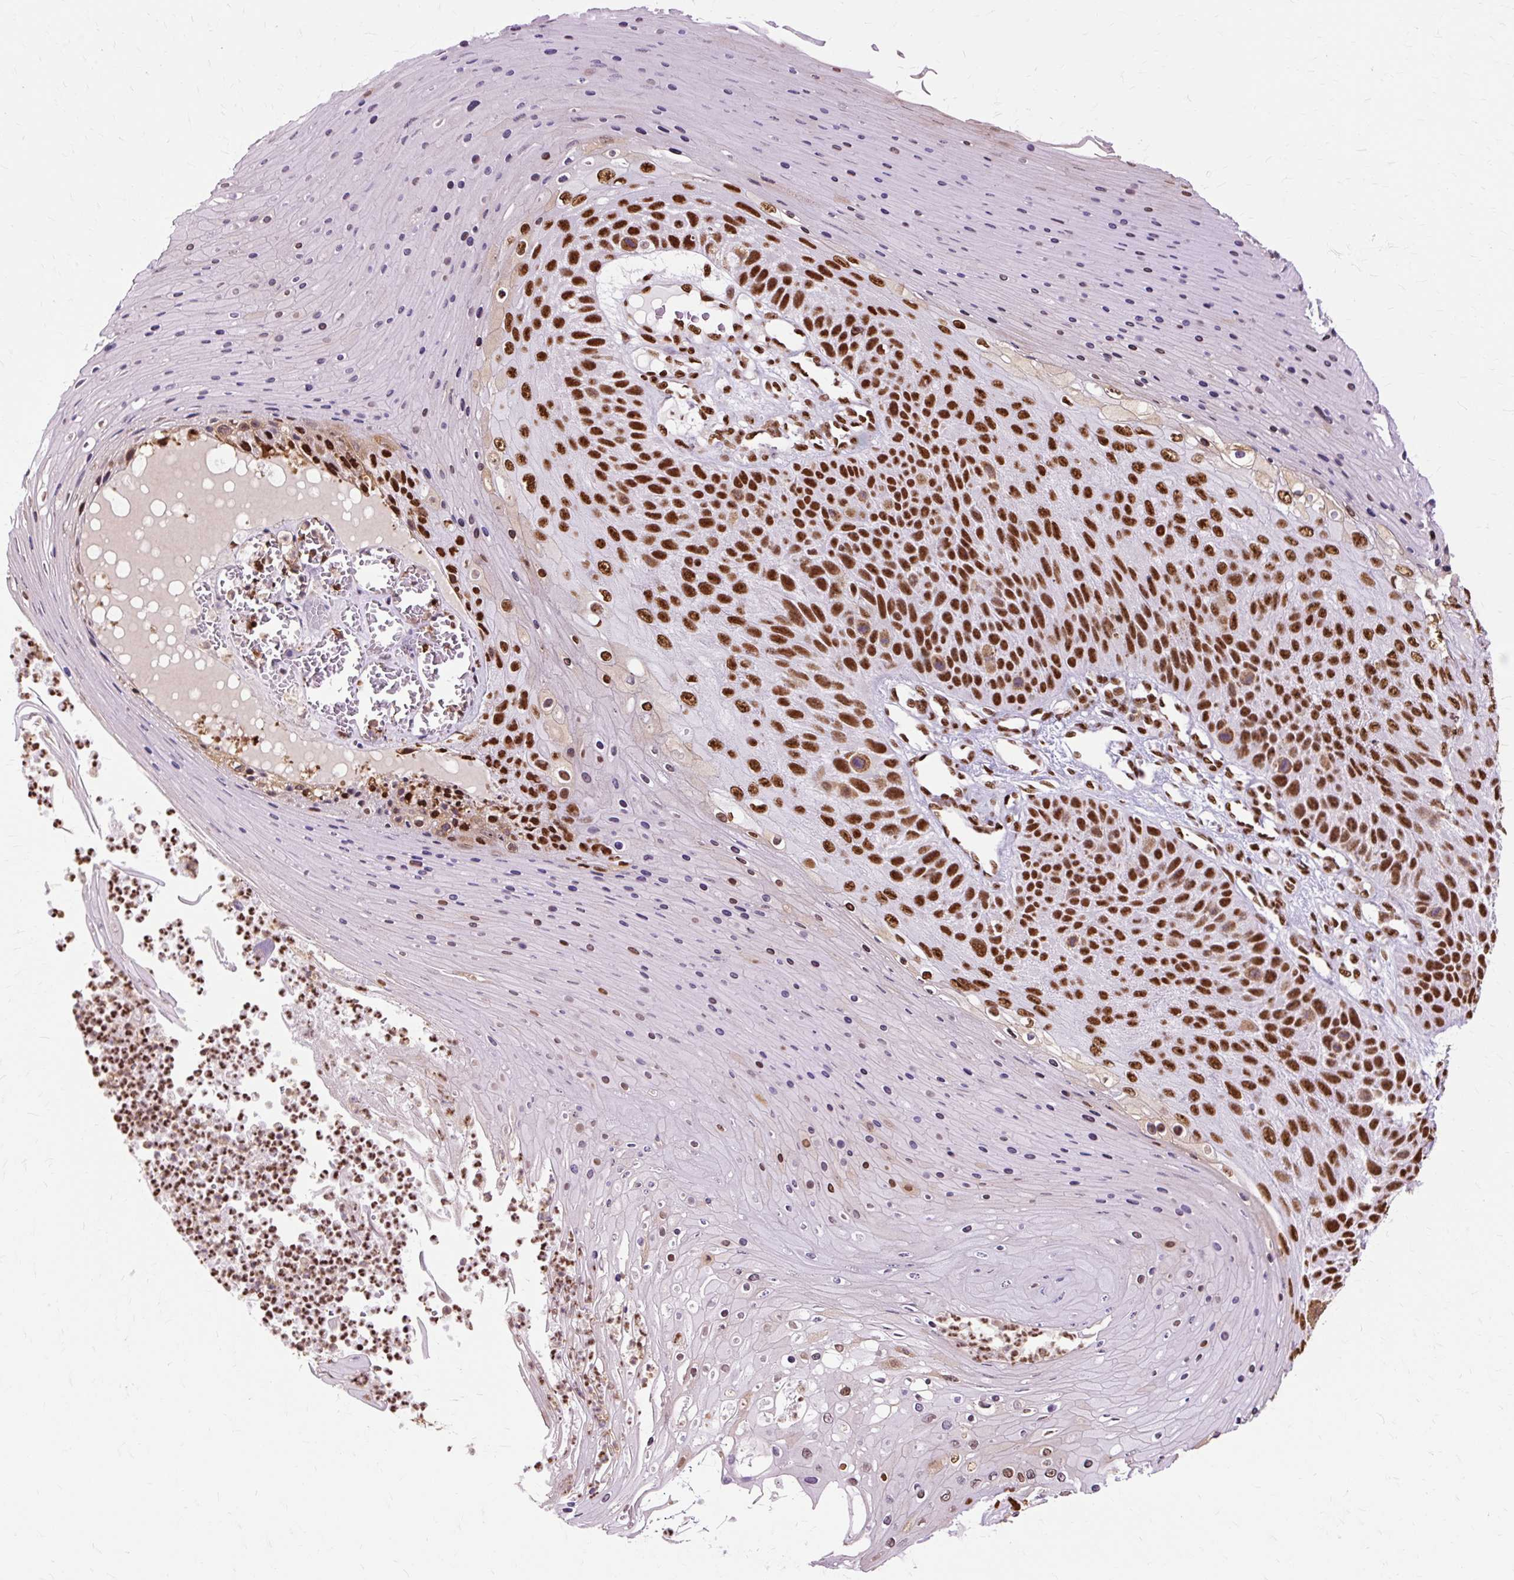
{"staining": {"intensity": "strong", "quantity": ">75%", "location": "nuclear"}, "tissue": "skin cancer", "cell_type": "Tumor cells", "image_type": "cancer", "snomed": [{"axis": "morphology", "description": "Squamous cell carcinoma, NOS"}, {"axis": "topography", "description": "Skin"}], "caption": "Strong nuclear expression for a protein is seen in approximately >75% of tumor cells of skin cancer (squamous cell carcinoma) using immunohistochemistry.", "gene": "XRCC6", "patient": {"sex": "female", "age": 88}}